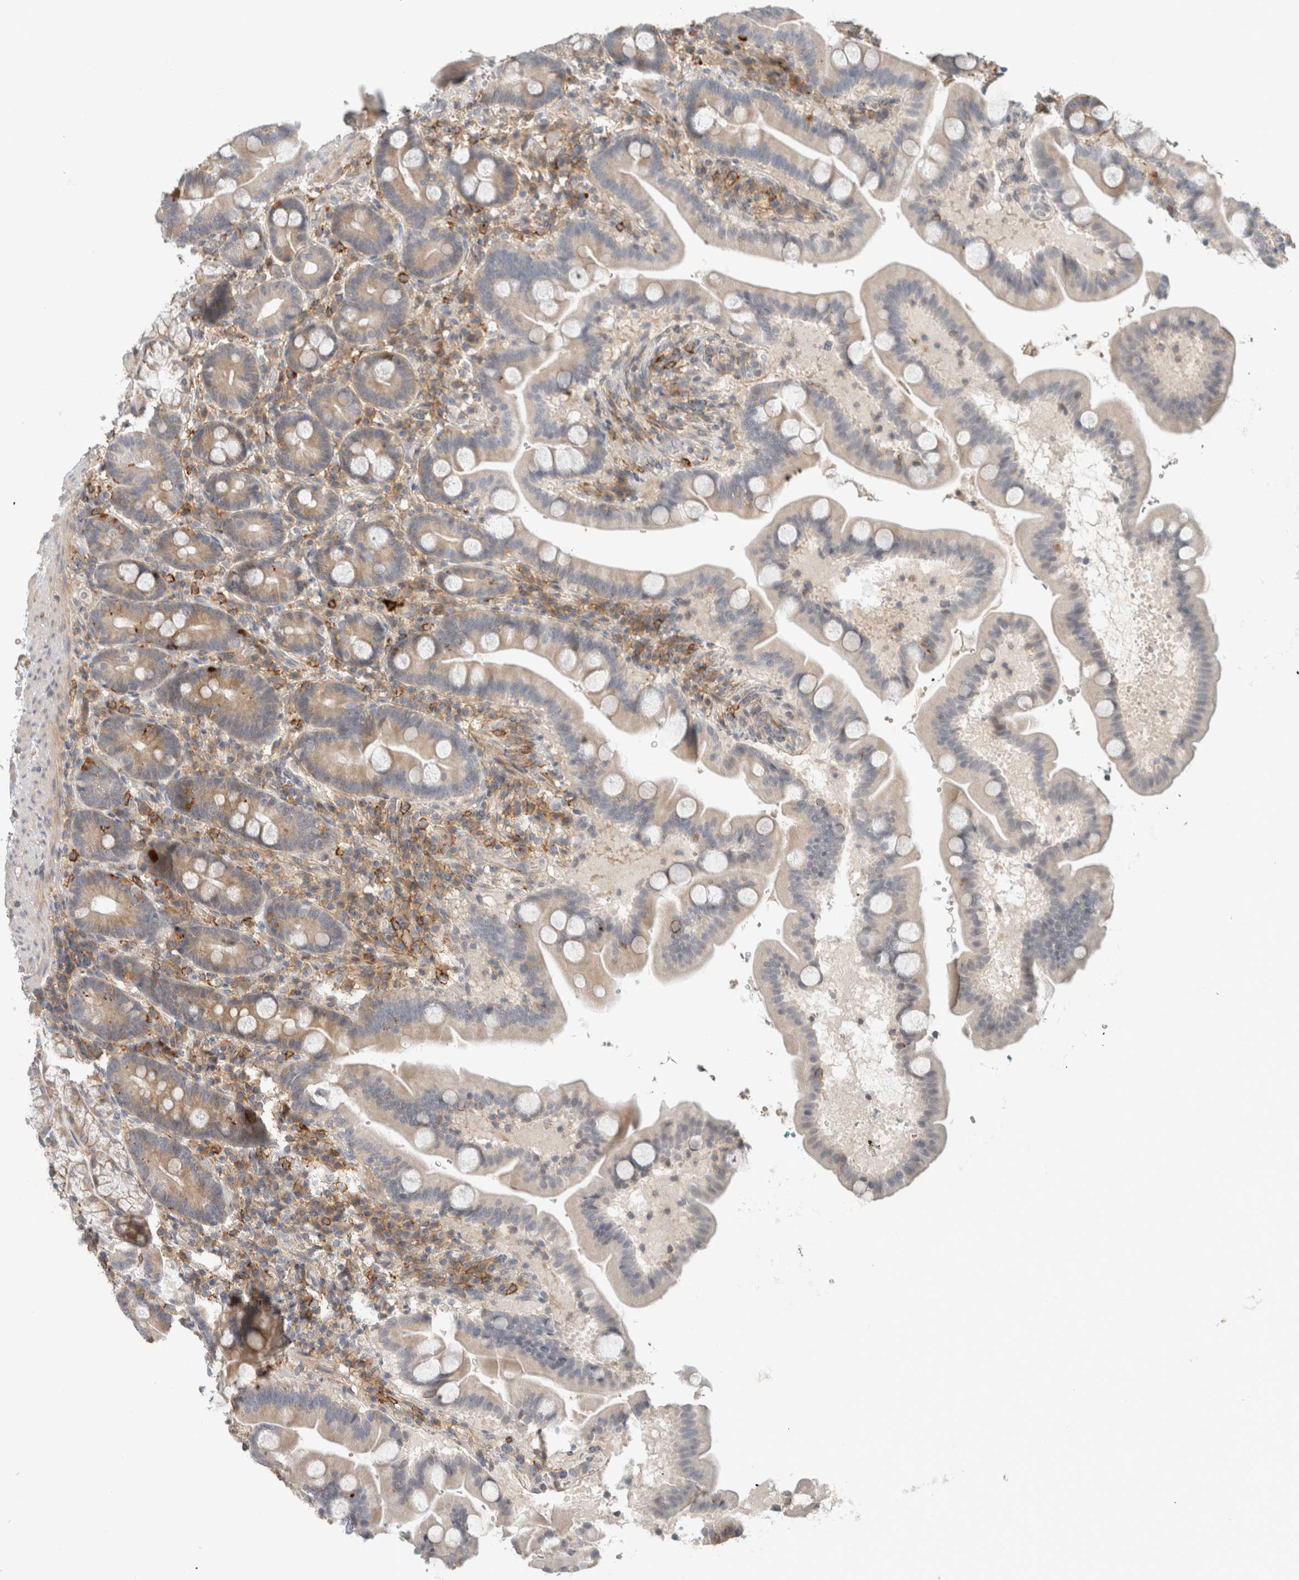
{"staining": {"intensity": "weak", "quantity": "<25%", "location": "cytoplasmic/membranous"}, "tissue": "duodenum", "cell_type": "Glandular cells", "image_type": "normal", "snomed": [{"axis": "morphology", "description": "Normal tissue, NOS"}, {"axis": "topography", "description": "Duodenum"}], "caption": "This micrograph is of normal duodenum stained with immunohistochemistry (IHC) to label a protein in brown with the nuclei are counter-stained blue. There is no positivity in glandular cells.", "gene": "ERCC6L2", "patient": {"sex": "male", "age": 54}}